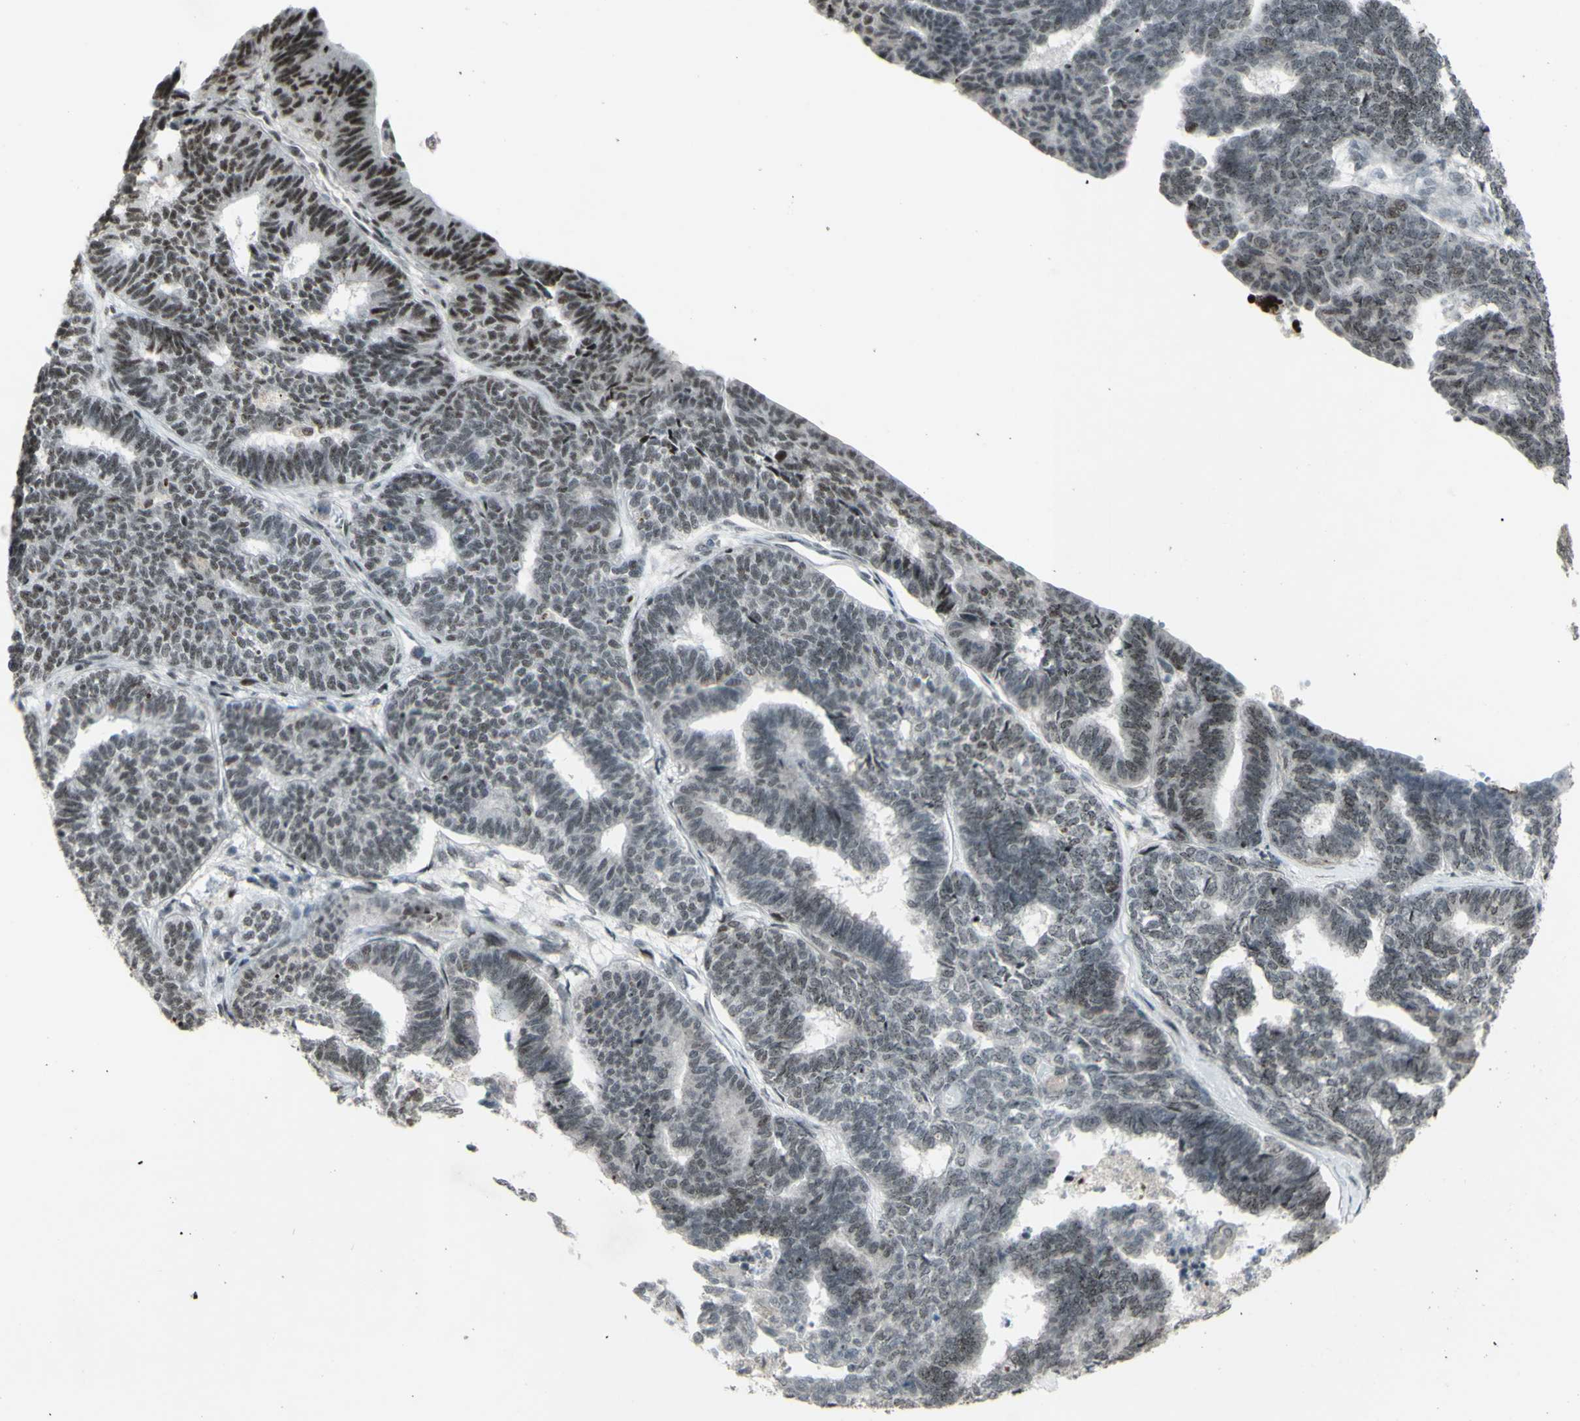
{"staining": {"intensity": "negative", "quantity": "none", "location": "none"}, "tissue": "endometrial cancer", "cell_type": "Tumor cells", "image_type": "cancer", "snomed": [{"axis": "morphology", "description": "Adenocarcinoma, NOS"}, {"axis": "topography", "description": "Endometrium"}], "caption": "IHC image of adenocarcinoma (endometrial) stained for a protein (brown), which displays no positivity in tumor cells.", "gene": "SUPT6H", "patient": {"sex": "female", "age": 70}}